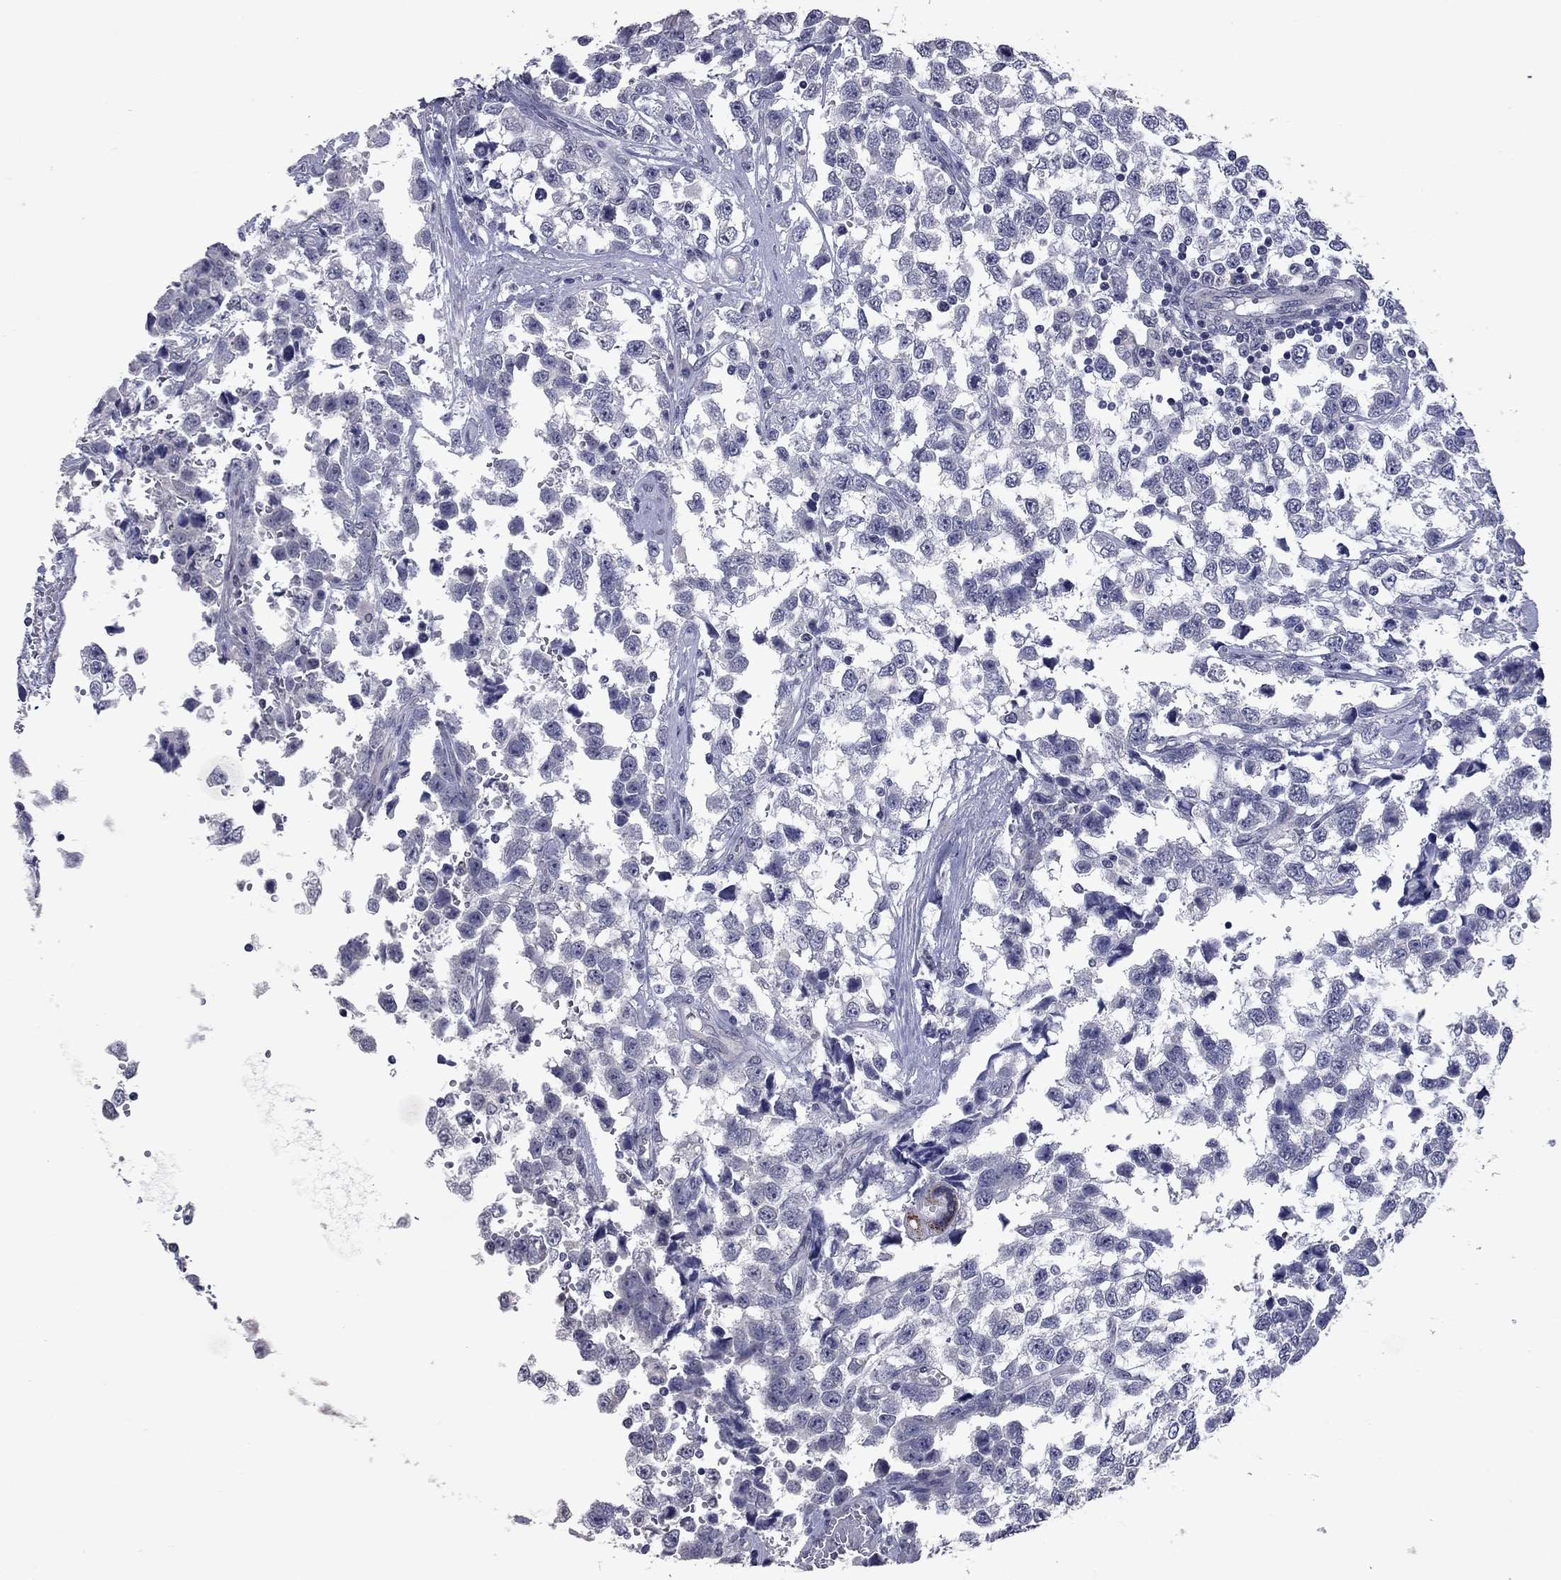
{"staining": {"intensity": "negative", "quantity": "none", "location": "none"}, "tissue": "testis cancer", "cell_type": "Tumor cells", "image_type": "cancer", "snomed": [{"axis": "morphology", "description": "Seminoma, NOS"}, {"axis": "topography", "description": "Testis"}], "caption": "The IHC photomicrograph has no significant staining in tumor cells of testis cancer (seminoma) tissue.", "gene": "SHOC2", "patient": {"sex": "male", "age": 34}}